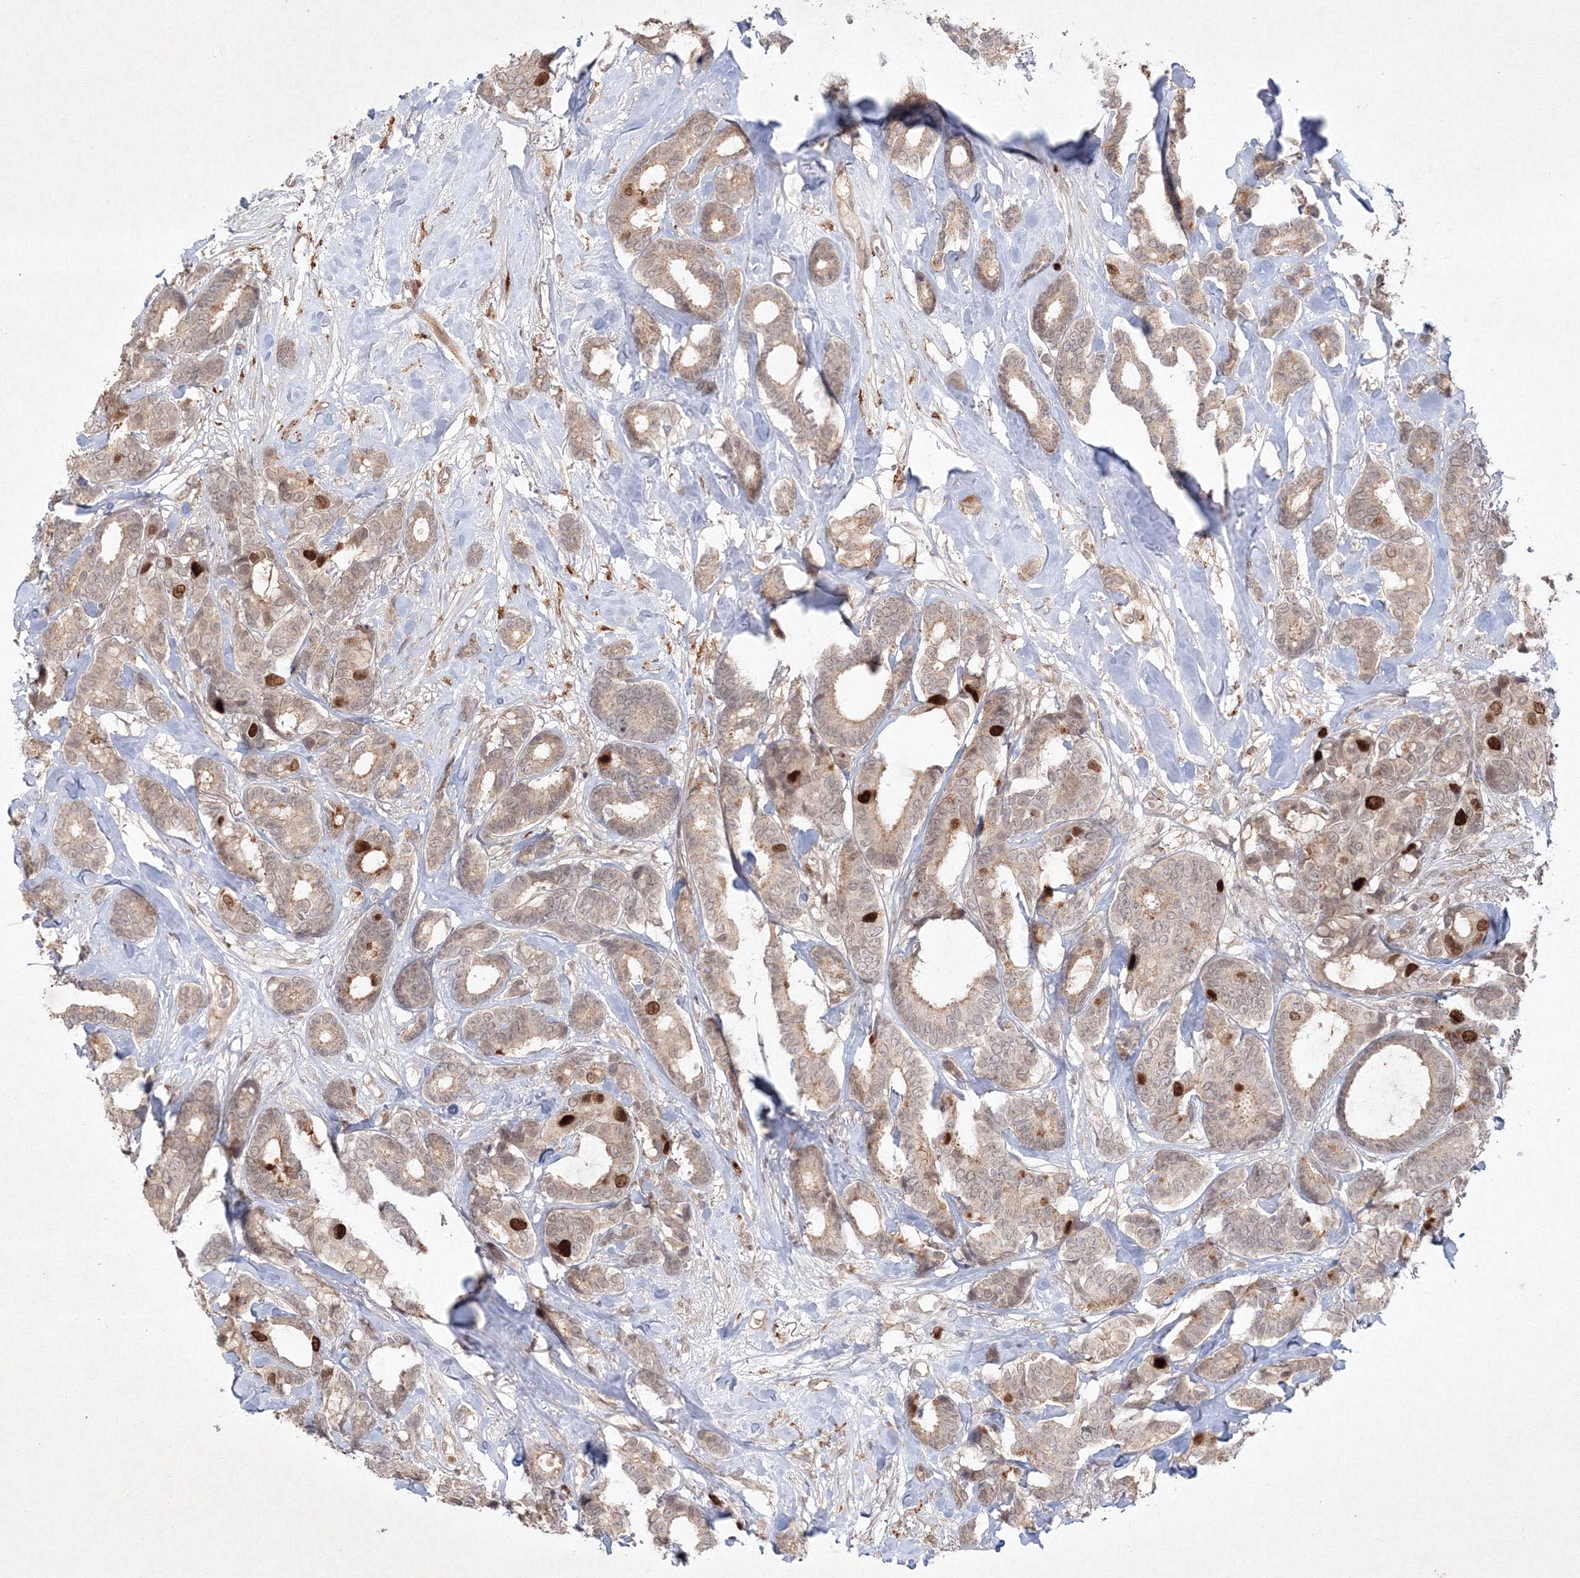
{"staining": {"intensity": "strong", "quantity": "<25%", "location": "nuclear"}, "tissue": "breast cancer", "cell_type": "Tumor cells", "image_type": "cancer", "snomed": [{"axis": "morphology", "description": "Duct carcinoma"}, {"axis": "topography", "description": "Breast"}], "caption": "Immunohistochemistry (DAB (3,3'-diaminobenzidine)) staining of breast cancer (infiltrating ductal carcinoma) exhibits strong nuclear protein expression in approximately <25% of tumor cells.", "gene": "KIF20A", "patient": {"sex": "female", "age": 87}}